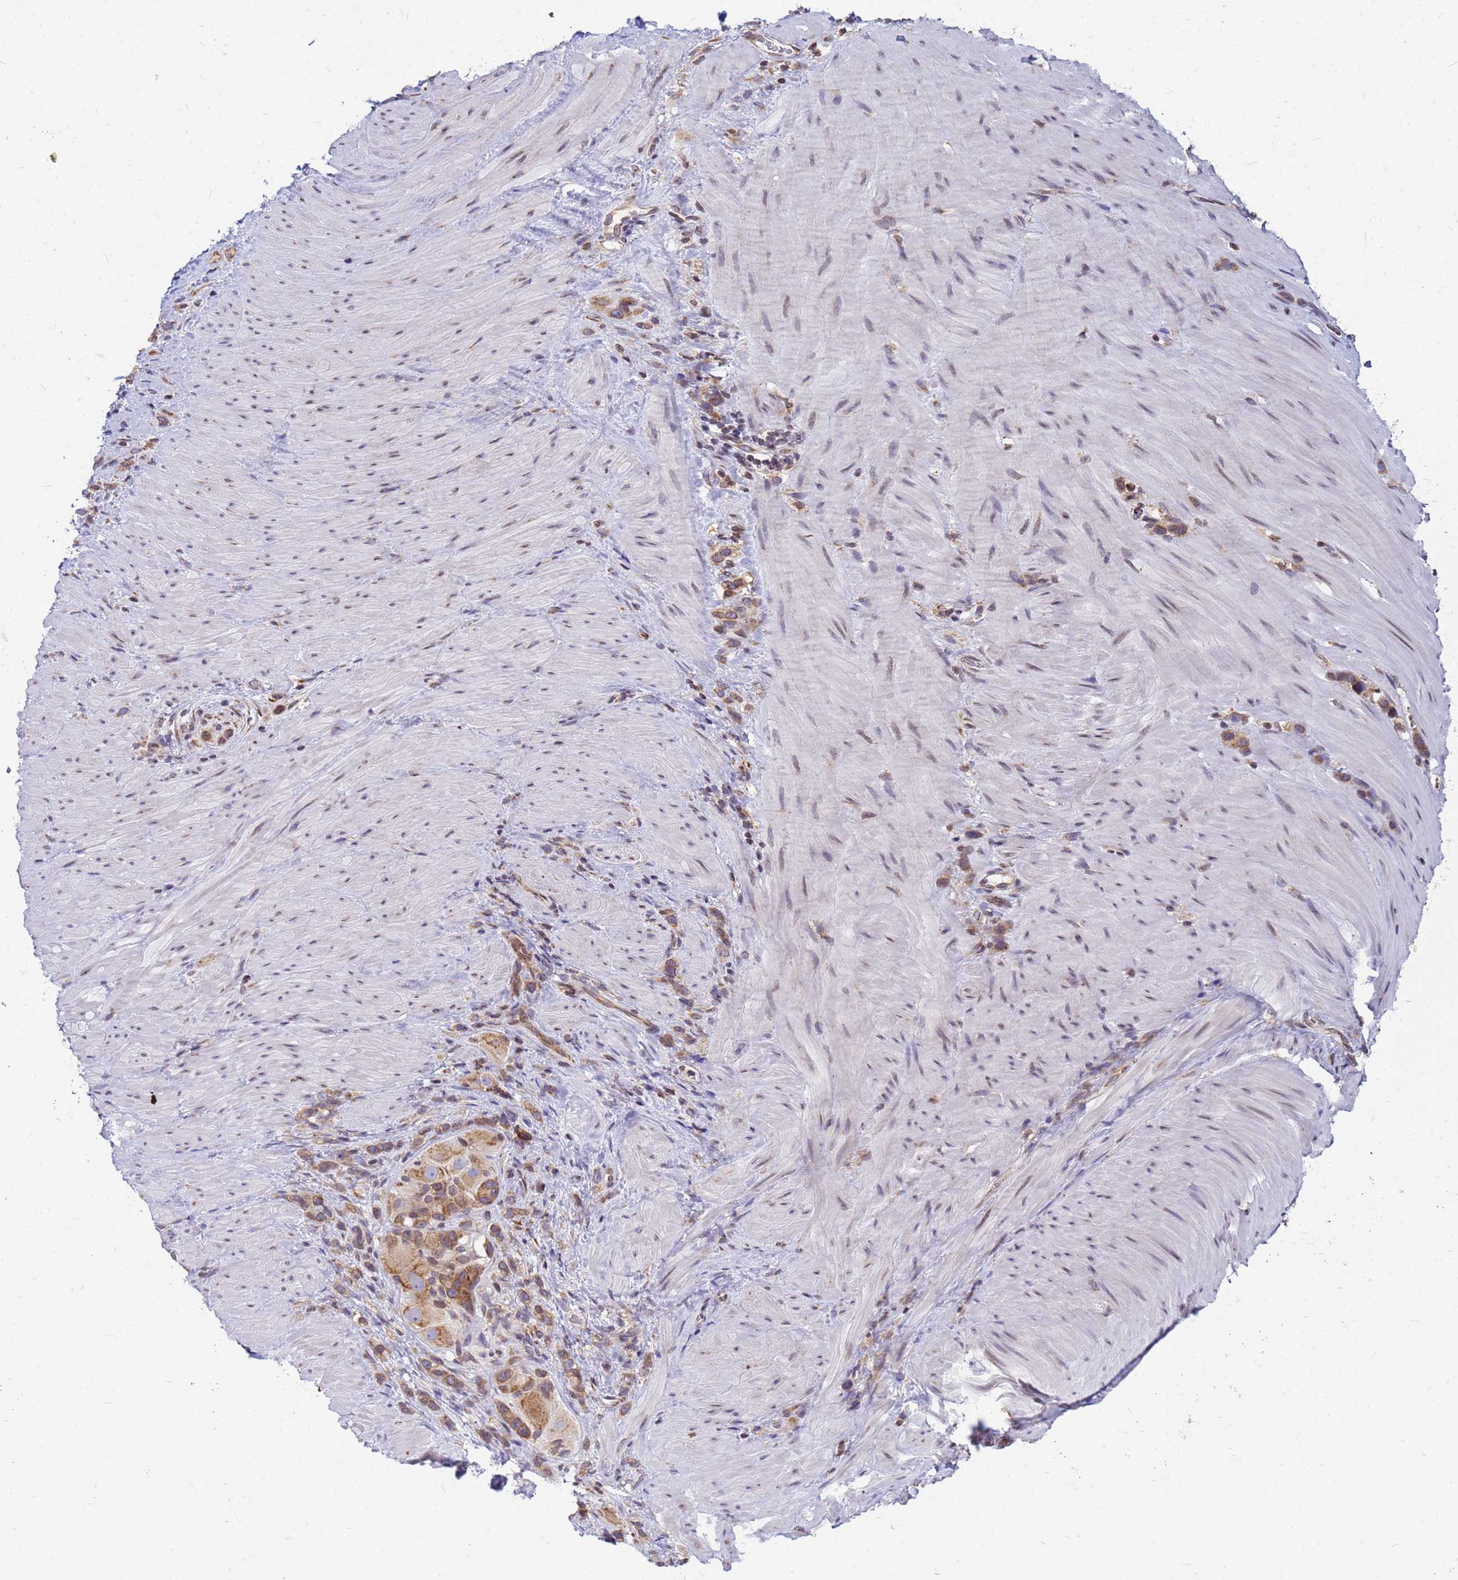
{"staining": {"intensity": "moderate", "quantity": ">75%", "location": "cytoplasmic/membranous"}, "tissue": "stomach cancer", "cell_type": "Tumor cells", "image_type": "cancer", "snomed": [{"axis": "morphology", "description": "Adenocarcinoma, NOS"}, {"axis": "topography", "description": "Stomach"}], "caption": "Immunohistochemistry (DAB) staining of human adenocarcinoma (stomach) demonstrates moderate cytoplasmic/membranous protein staining in approximately >75% of tumor cells.", "gene": "SSR4", "patient": {"sex": "female", "age": 65}}